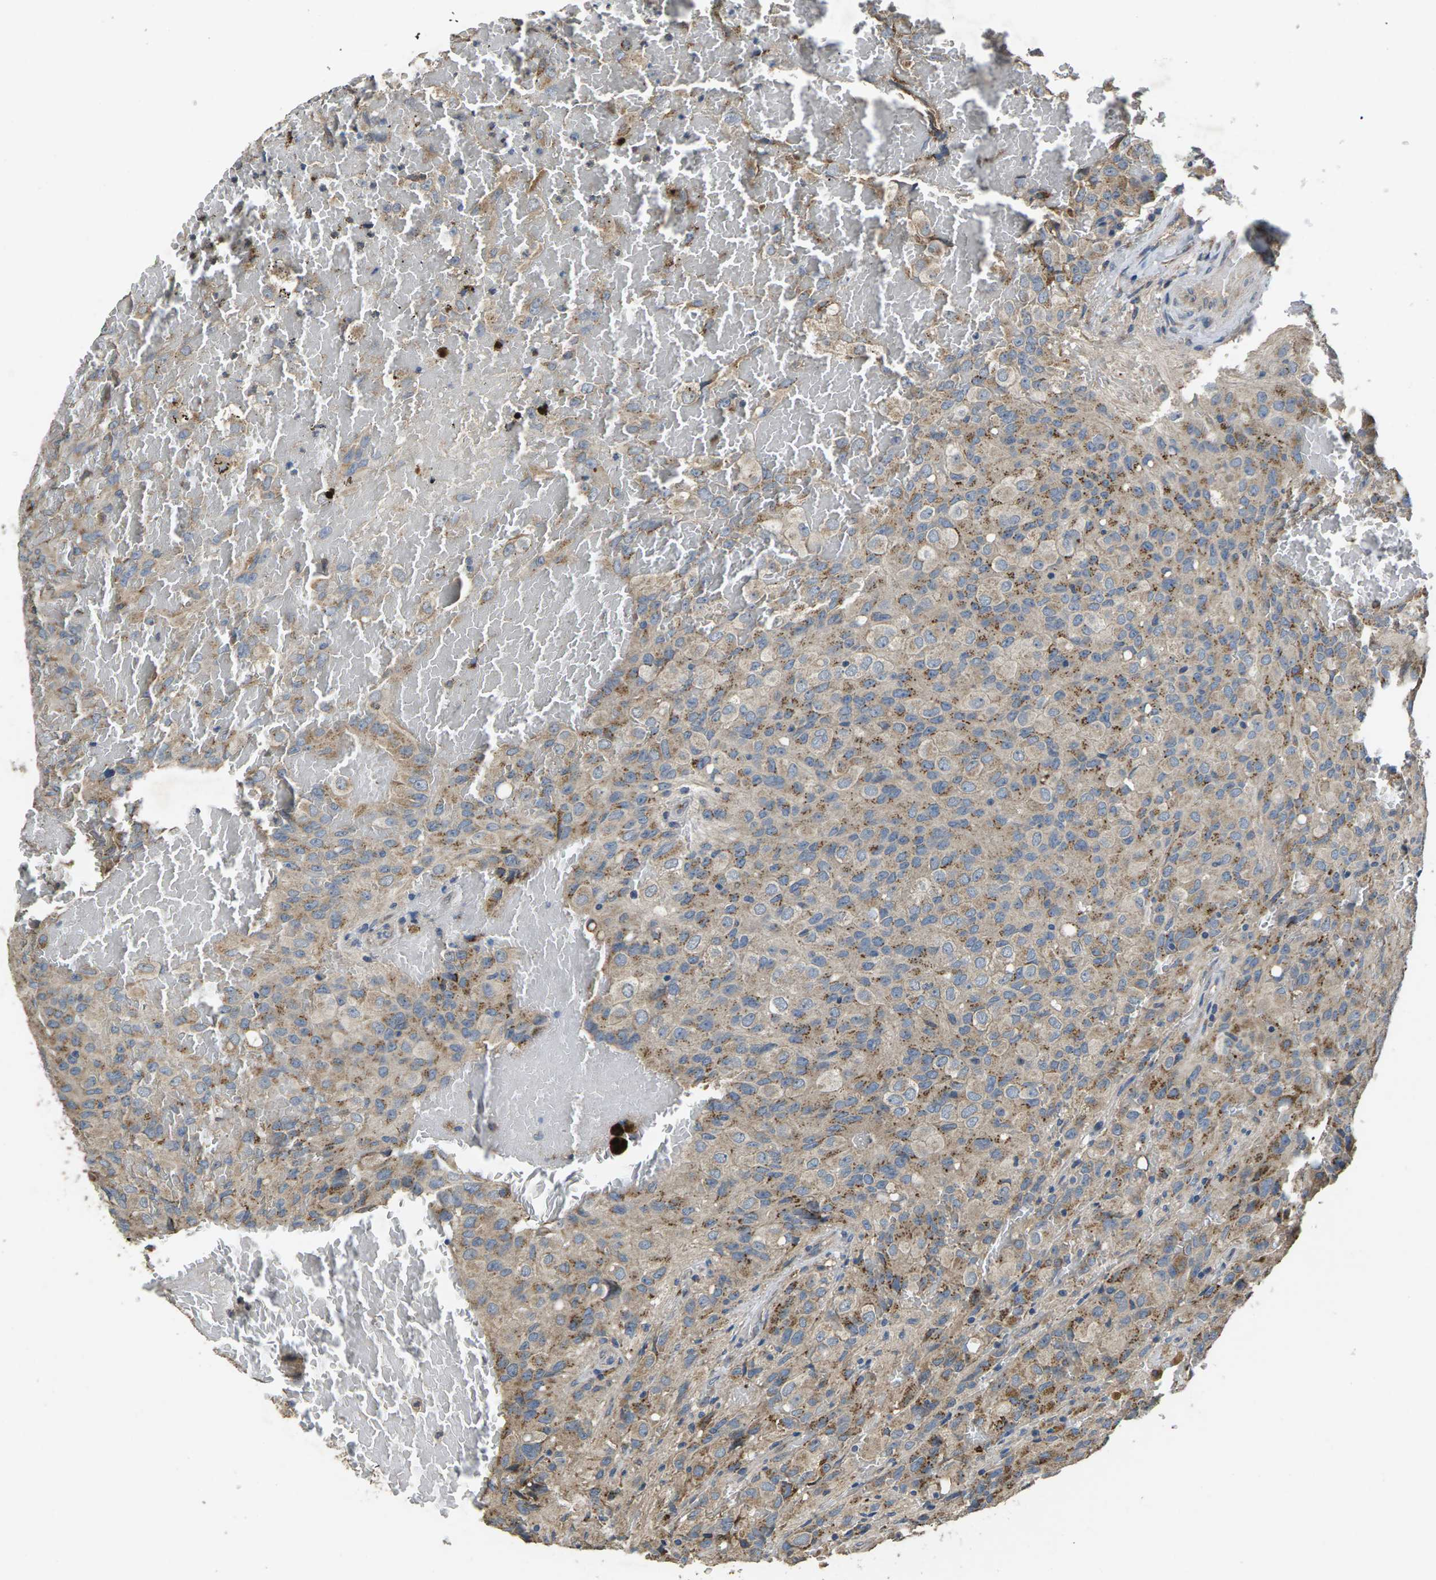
{"staining": {"intensity": "moderate", "quantity": "25%-75%", "location": "cytoplasmic/membranous"}, "tissue": "glioma", "cell_type": "Tumor cells", "image_type": "cancer", "snomed": [{"axis": "morphology", "description": "Glioma, malignant, High grade"}, {"axis": "topography", "description": "Brain"}], "caption": "The immunohistochemical stain shows moderate cytoplasmic/membranous positivity in tumor cells of glioma tissue. (DAB (3,3'-diaminobenzidine) = brown stain, brightfield microscopy at high magnification).", "gene": "B4GAT1", "patient": {"sex": "male", "age": 32}}